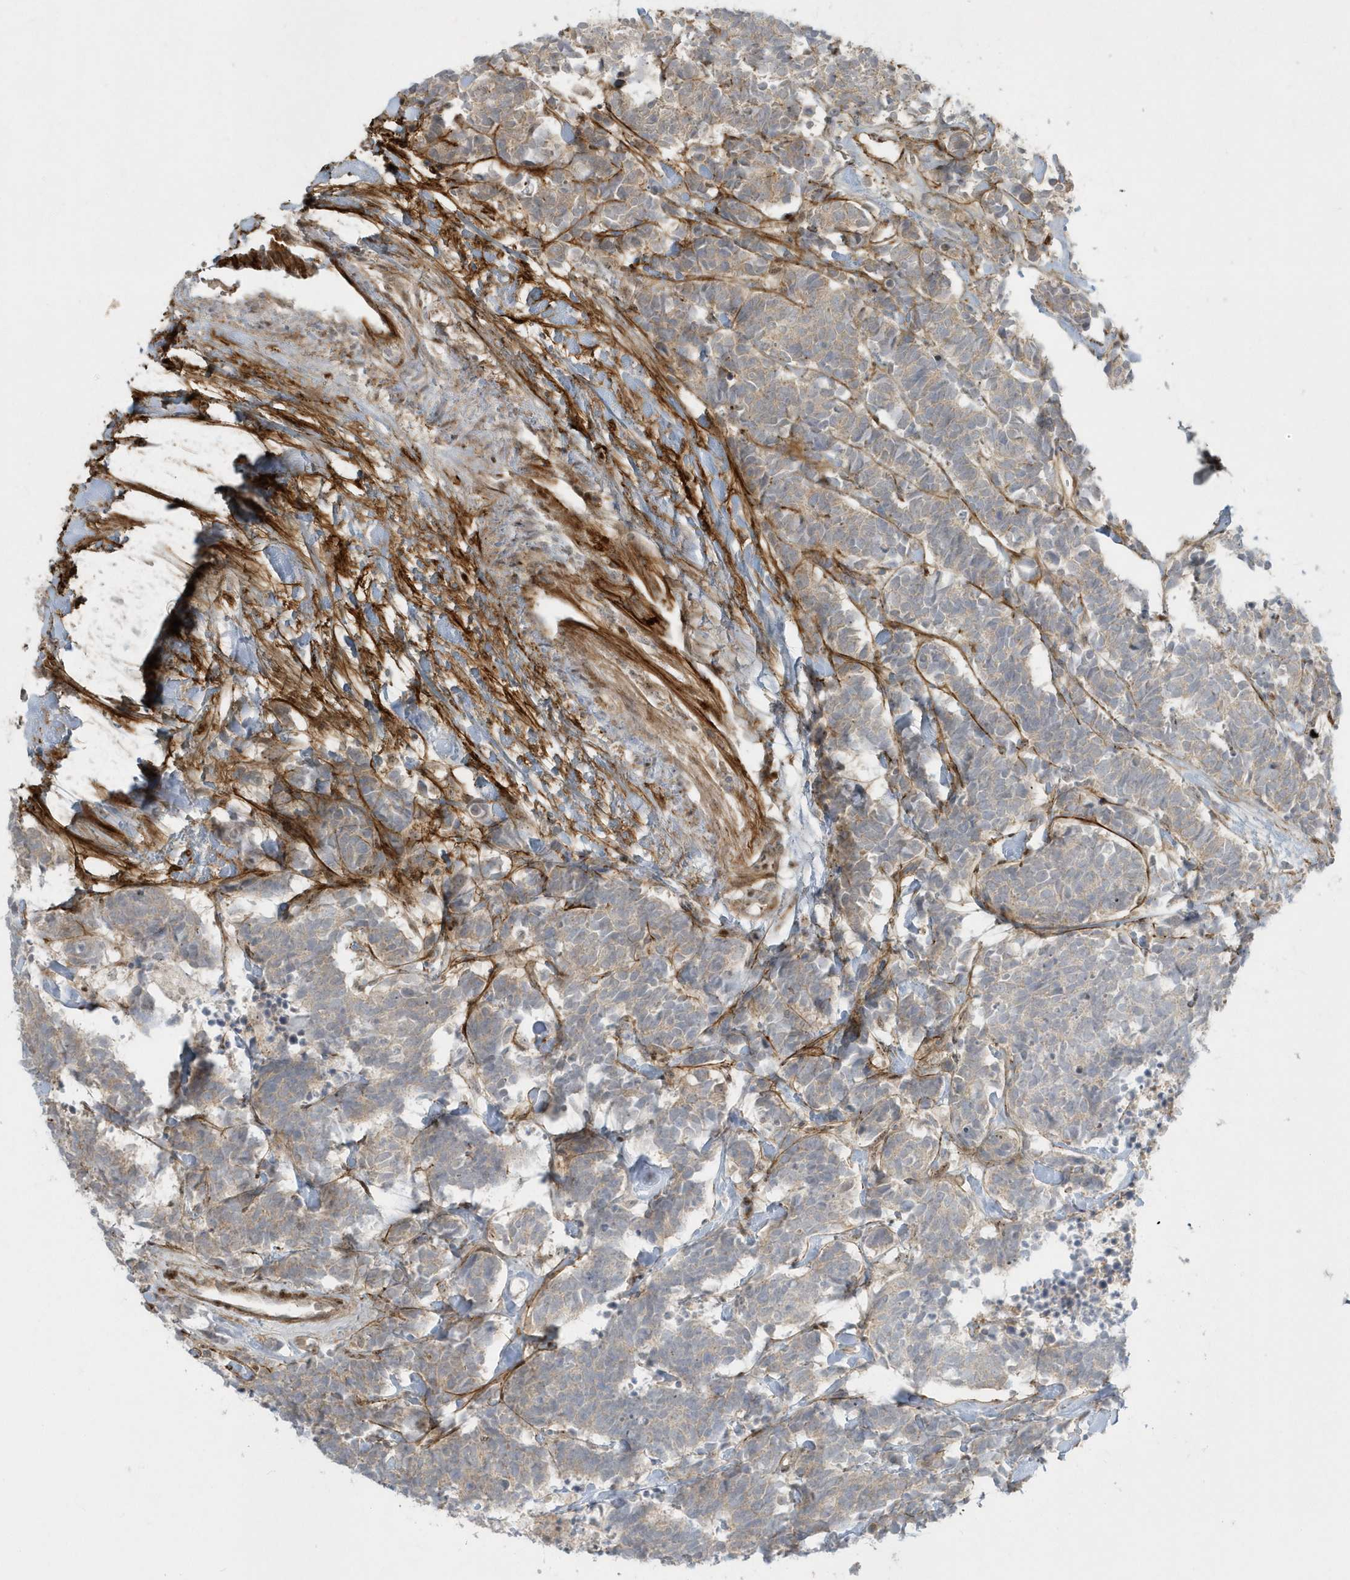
{"staining": {"intensity": "weak", "quantity": "<25%", "location": "cytoplasmic/membranous"}, "tissue": "carcinoid", "cell_type": "Tumor cells", "image_type": "cancer", "snomed": [{"axis": "morphology", "description": "Carcinoma, NOS"}, {"axis": "morphology", "description": "Carcinoid, malignant, NOS"}, {"axis": "topography", "description": "Urinary bladder"}], "caption": "There is no significant staining in tumor cells of malignant carcinoid.", "gene": "MASP2", "patient": {"sex": "male", "age": 57}}